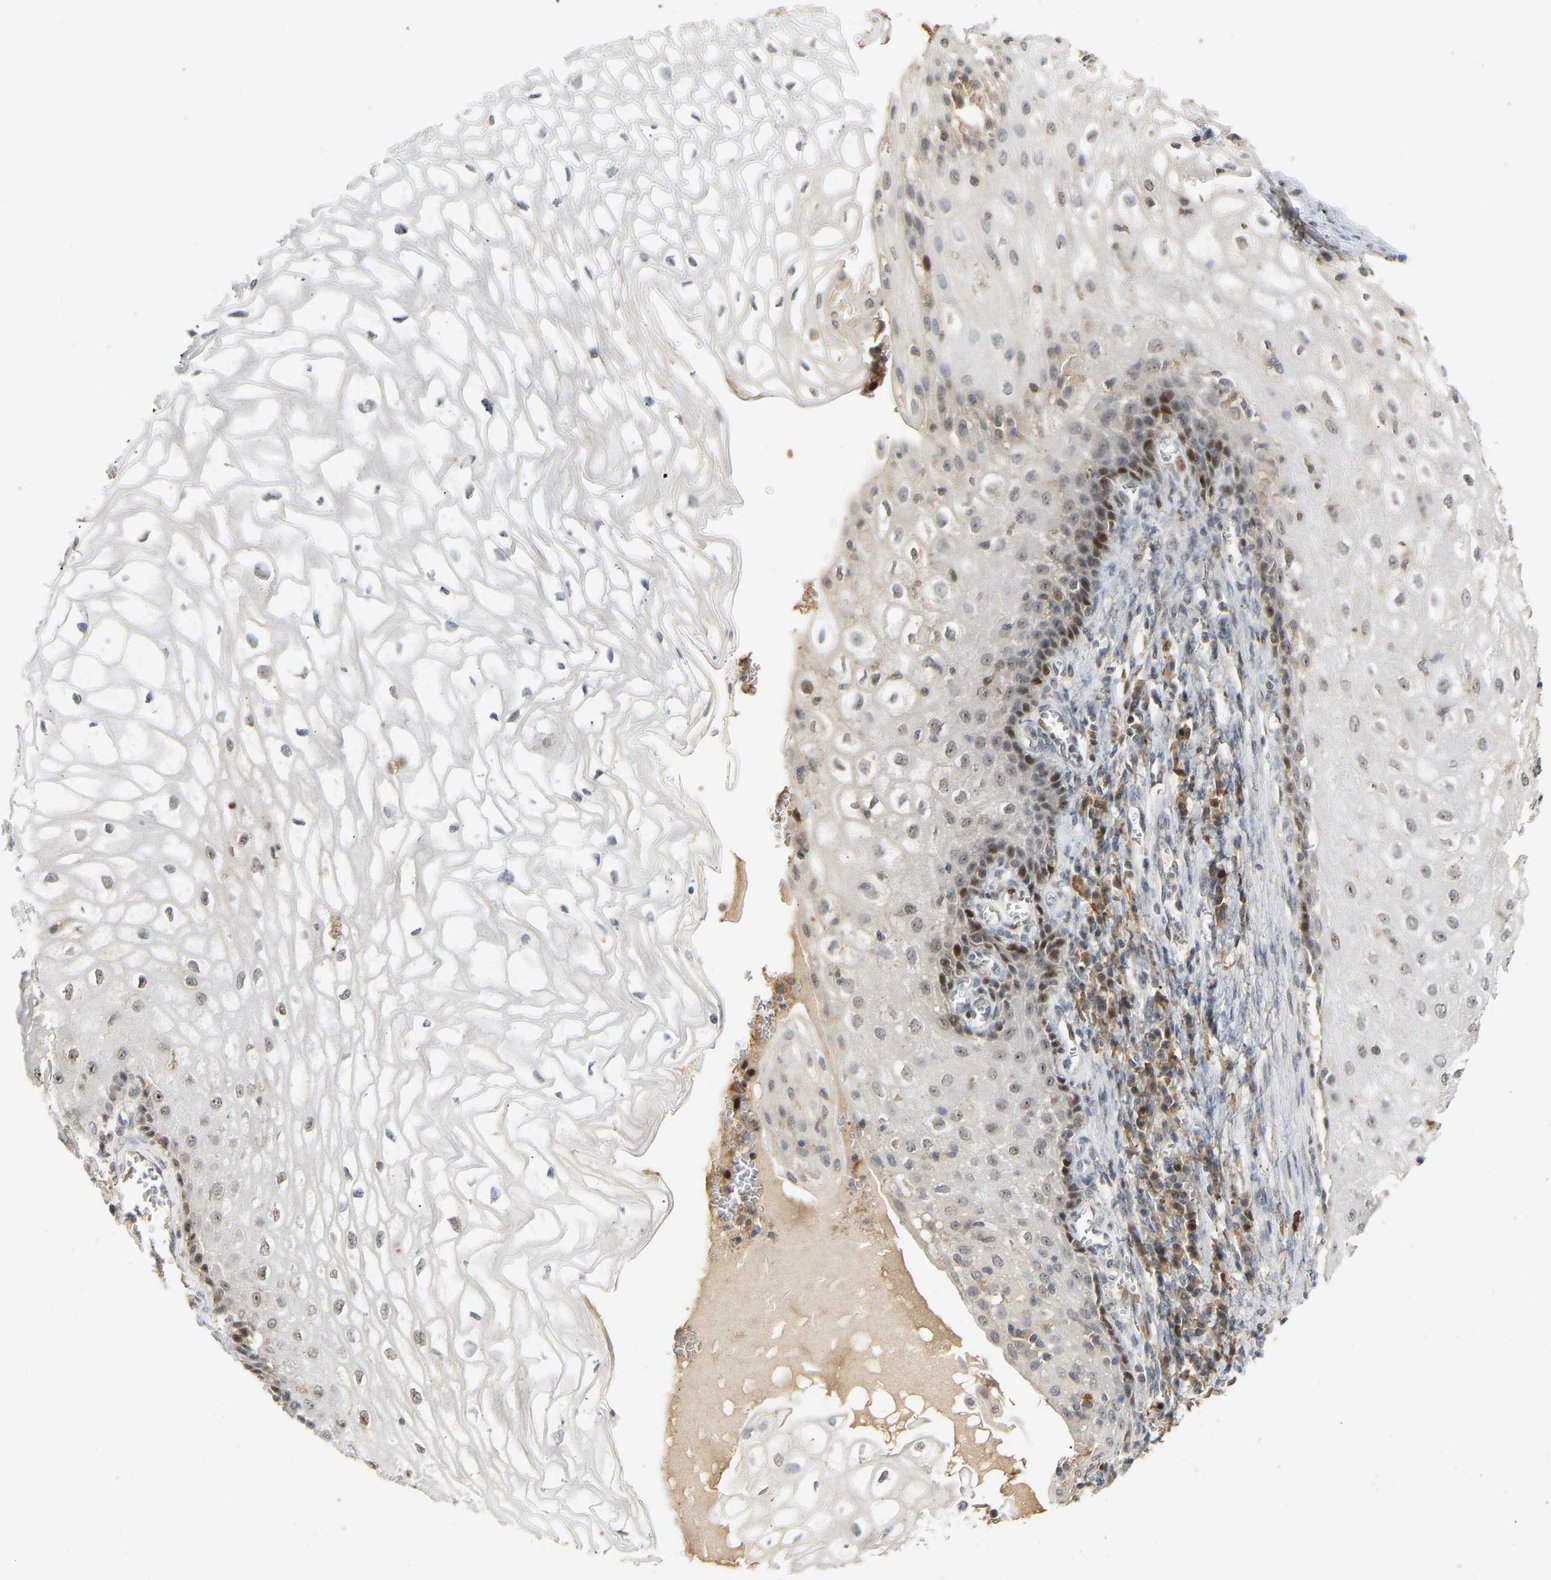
{"staining": {"intensity": "weak", "quantity": "25%-75%", "location": "nuclear"}, "tissue": "cervical cancer", "cell_type": "Tumor cells", "image_type": "cancer", "snomed": [{"axis": "morphology", "description": "Adenocarcinoma, NOS"}, {"axis": "topography", "description": "Cervix"}], "caption": "An immunohistochemistry (IHC) photomicrograph of neoplastic tissue is shown. Protein staining in brown shows weak nuclear positivity in cervical cancer within tumor cells.", "gene": "PTPN4", "patient": {"sex": "female", "age": 44}}